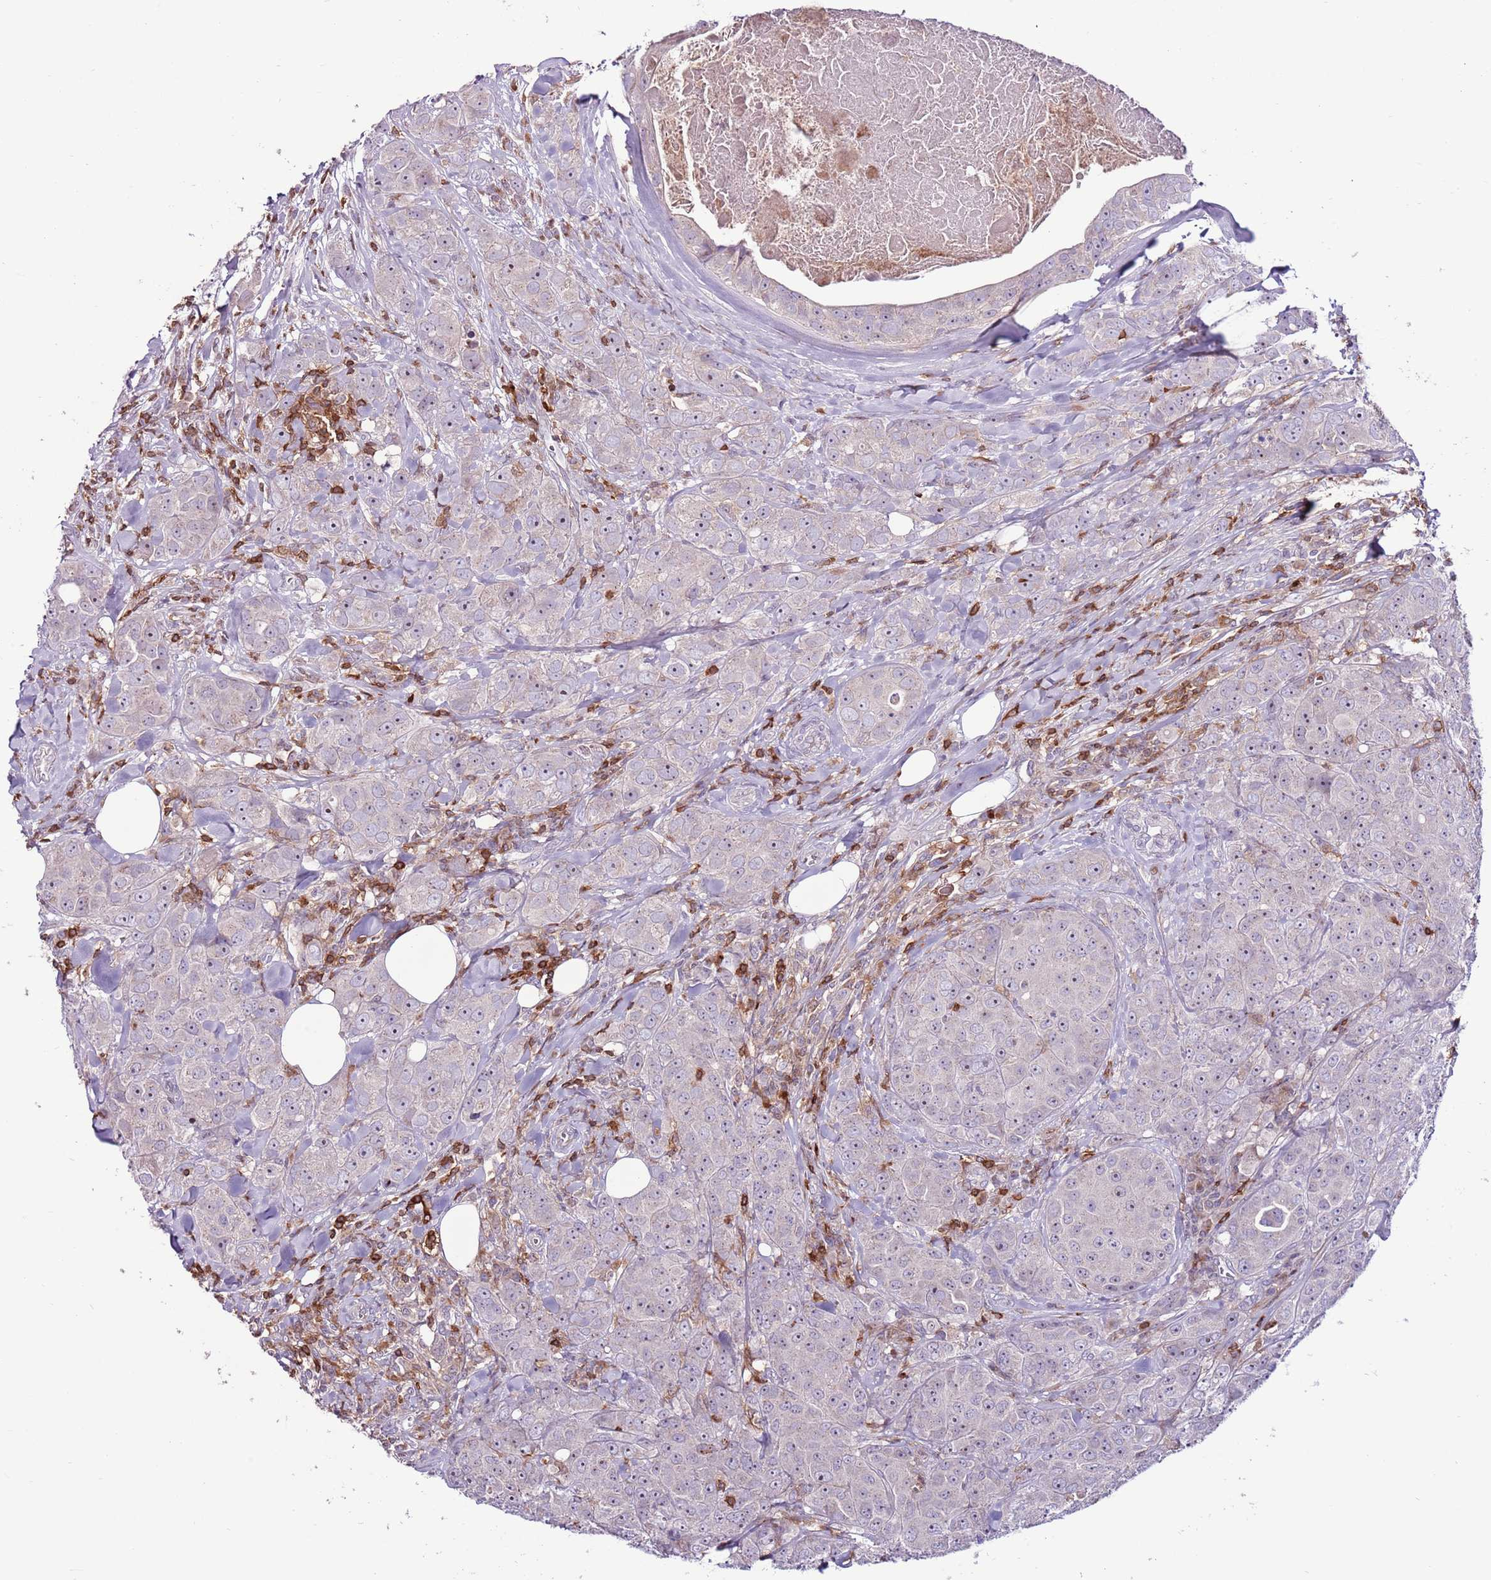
{"staining": {"intensity": "negative", "quantity": "none", "location": "none"}, "tissue": "breast cancer", "cell_type": "Tumor cells", "image_type": "cancer", "snomed": [{"axis": "morphology", "description": "Duct carcinoma"}, {"axis": "topography", "description": "Breast"}], "caption": "This is a photomicrograph of immunohistochemistry (IHC) staining of breast cancer, which shows no staining in tumor cells. Nuclei are stained in blue.", "gene": "ZSWIM1", "patient": {"sex": "female", "age": 43}}